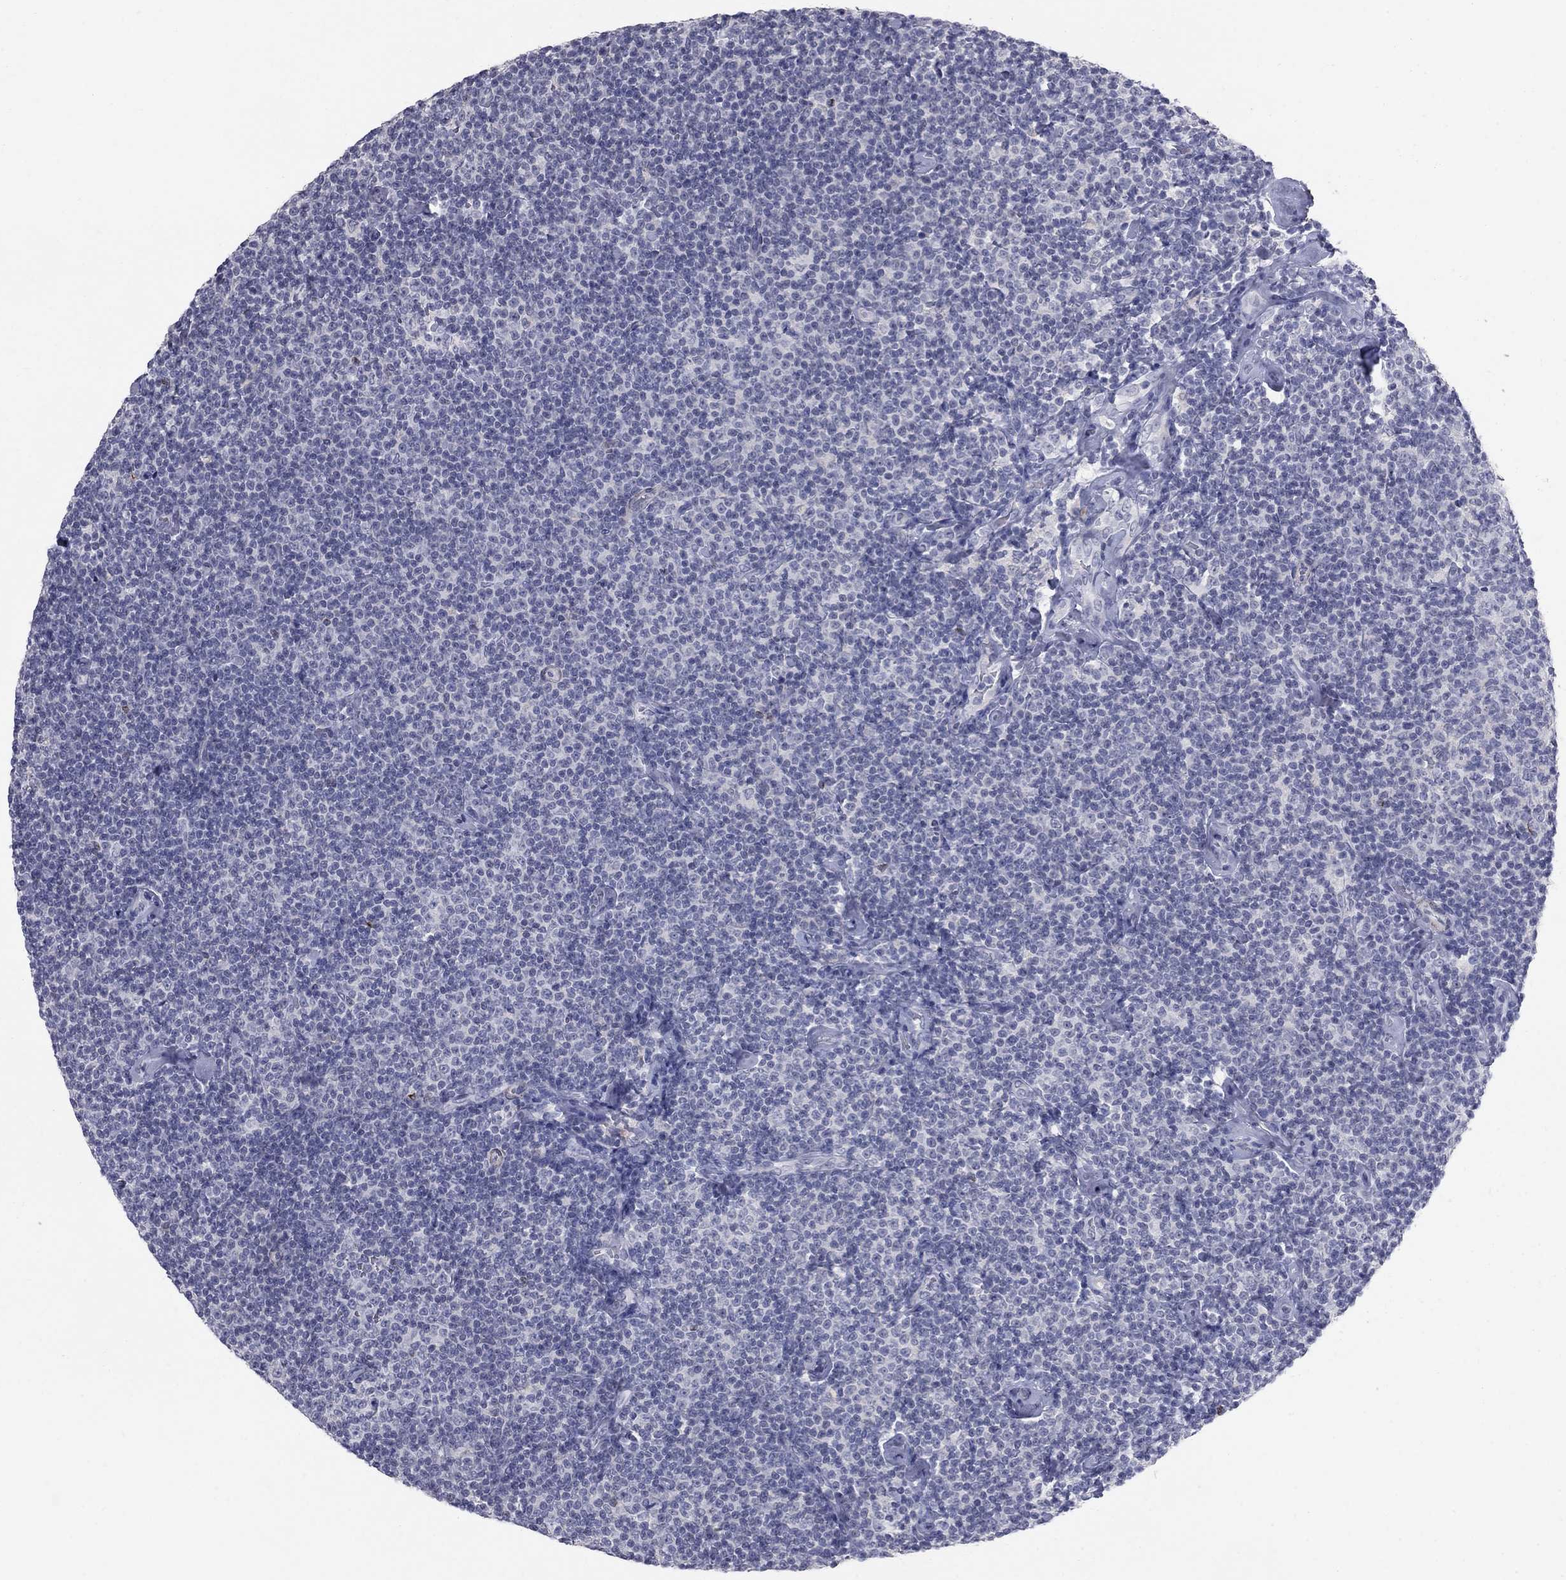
{"staining": {"intensity": "negative", "quantity": "none", "location": "none"}, "tissue": "lymphoma", "cell_type": "Tumor cells", "image_type": "cancer", "snomed": [{"axis": "morphology", "description": "Malignant lymphoma, non-Hodgkin's type, Low grade"}, {"axis": "topography", "description": "Lymph node"}], "caption": "Tumor cells are negative for brown protein staining in malignant lymphoma, non-Hodgkin's type (low-grade).", "gene": "NTRK2", "patient": {"sex": "male", "age": 81}}